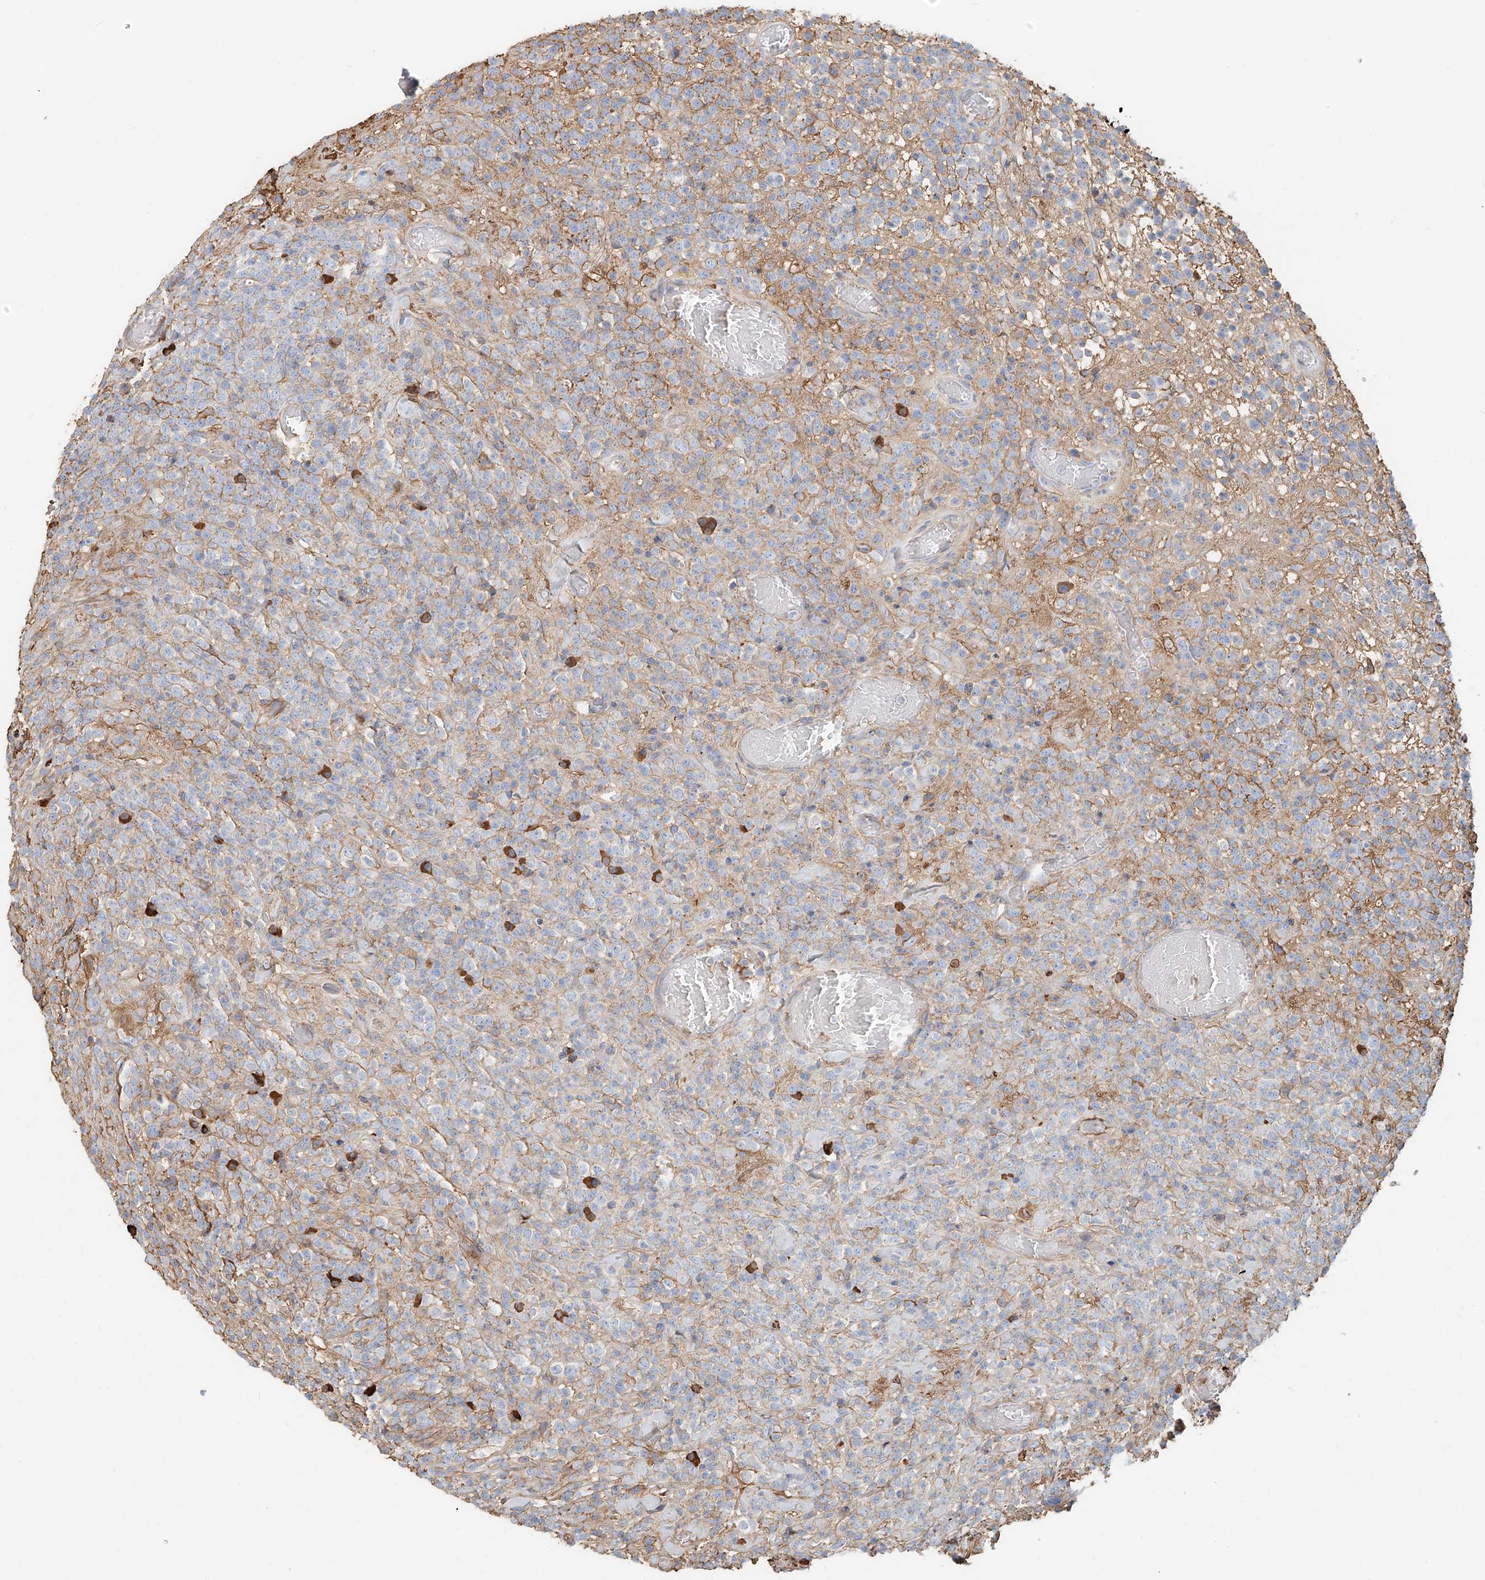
{"staining": {"intensity": "negative", "quantity": "none", "location": "none"}, "tissue": "lymphoma", "cell_type": "Tumor cells", "image_type": "cancer", "snomed": [{"axis": "morphology", "description": "Malignant lymphoma, non-Hodgkin's type, High grade"}, {"axis": "topography", "description": "Colon"}], "caption": "Immunohistochemical staining of human lymphoma demonstrates no significant positivity in tumor cells.", "gene": "ZFP30", "patient": {"sex": "female", "age": 53}}